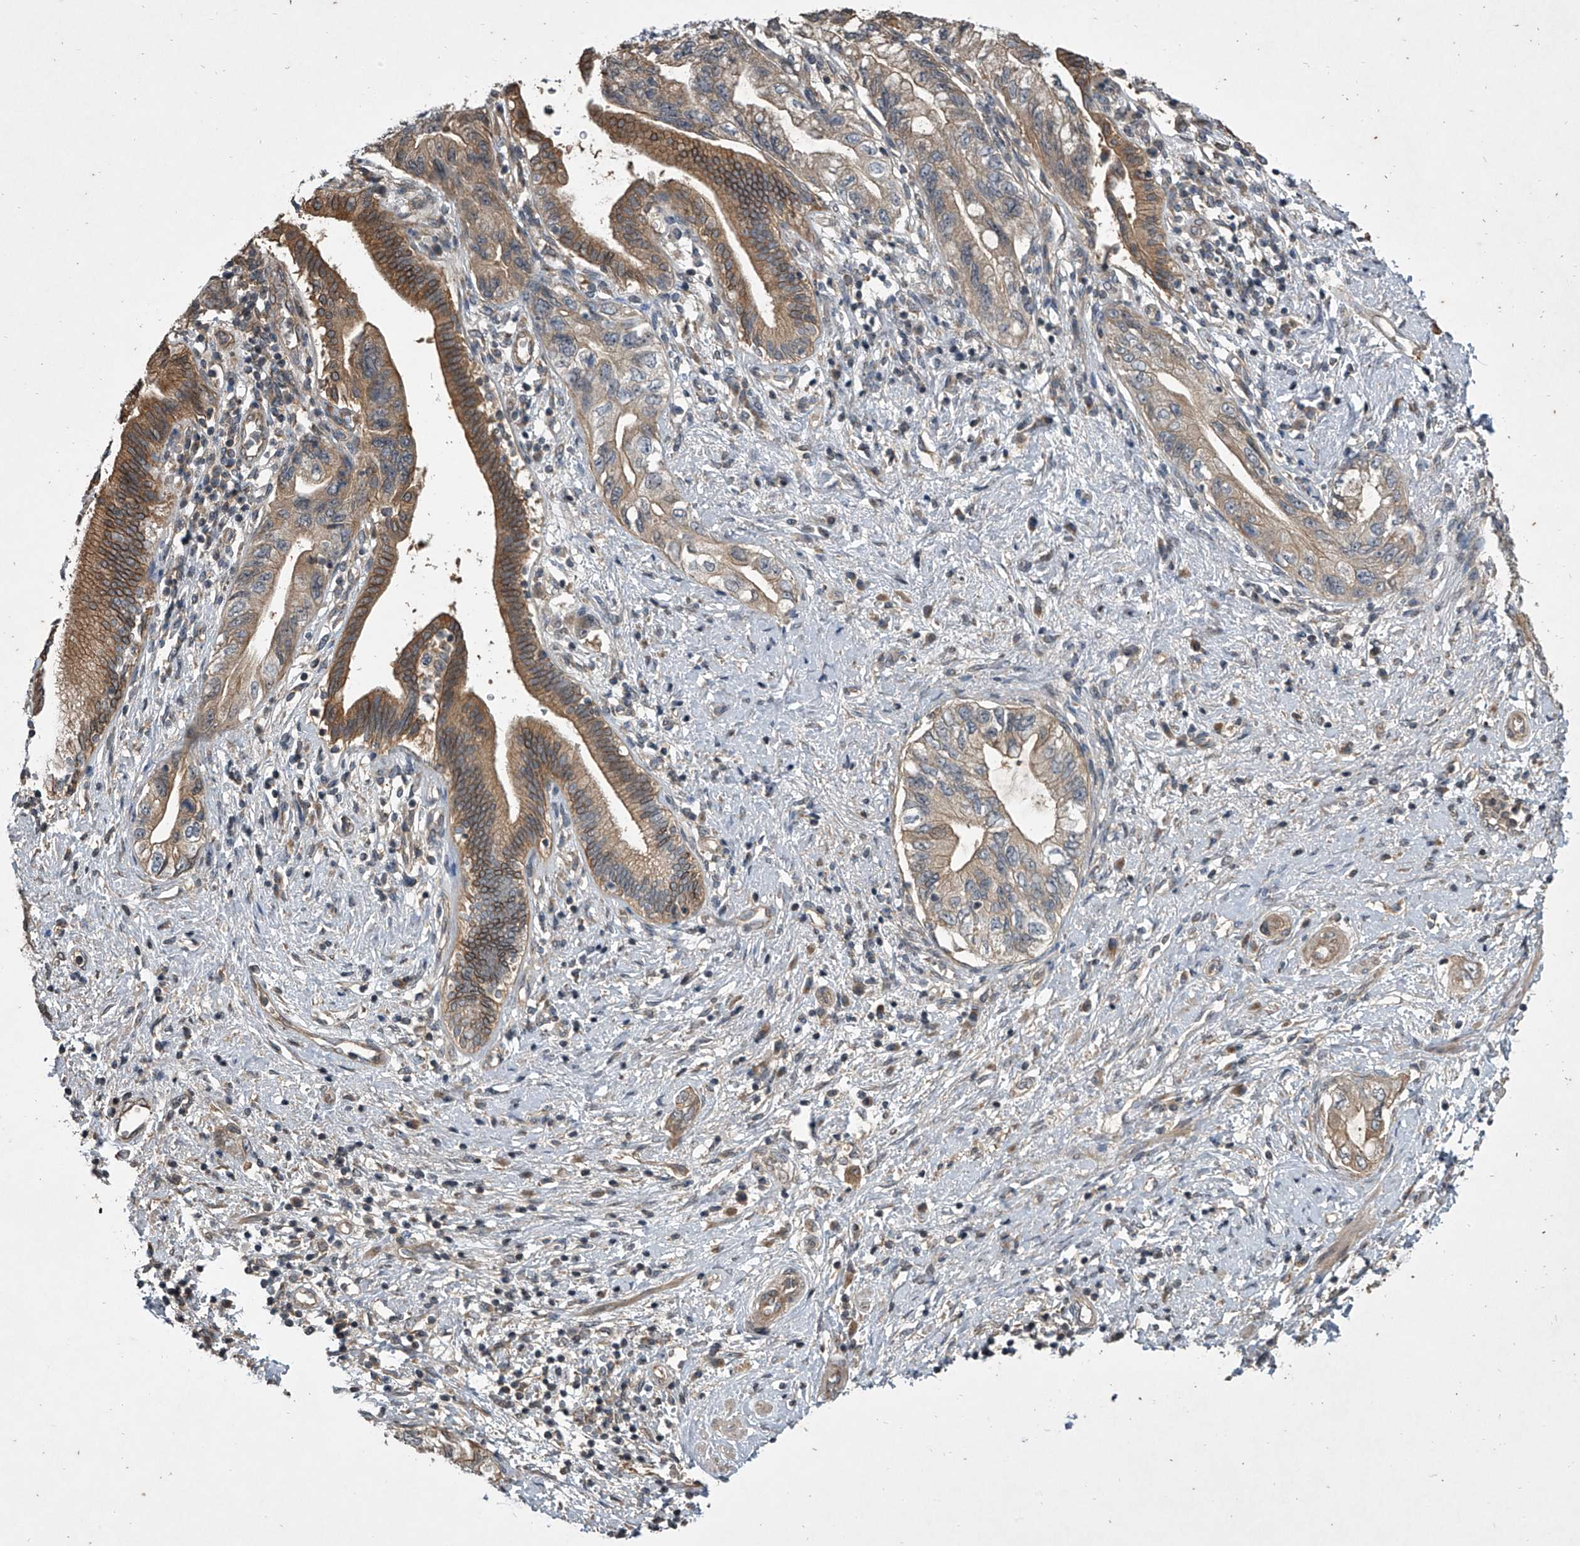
{"staining": {"intensity": "moderate", "quantity": ">75%", "location": "cytoplasmic/membranous"}, "tissue": "pancreatic cancer", "cell_type": "Tumor cells", "image_type": "cancer", "snomed": [{"axis": "morphology", "description": "Adenocarcinoma, NOS"}, {"axis": "topography", "description": "Pancreas"}], "caption": "This is a histology image of immunohistochemistry staining of pancreatic cancer (adenocarcinoma), which shows moderate positivity in the cytoplasmic/membranous of tumor cells.", "gene": "NFS1", "patient": {"sex": "female", "age": 73}}